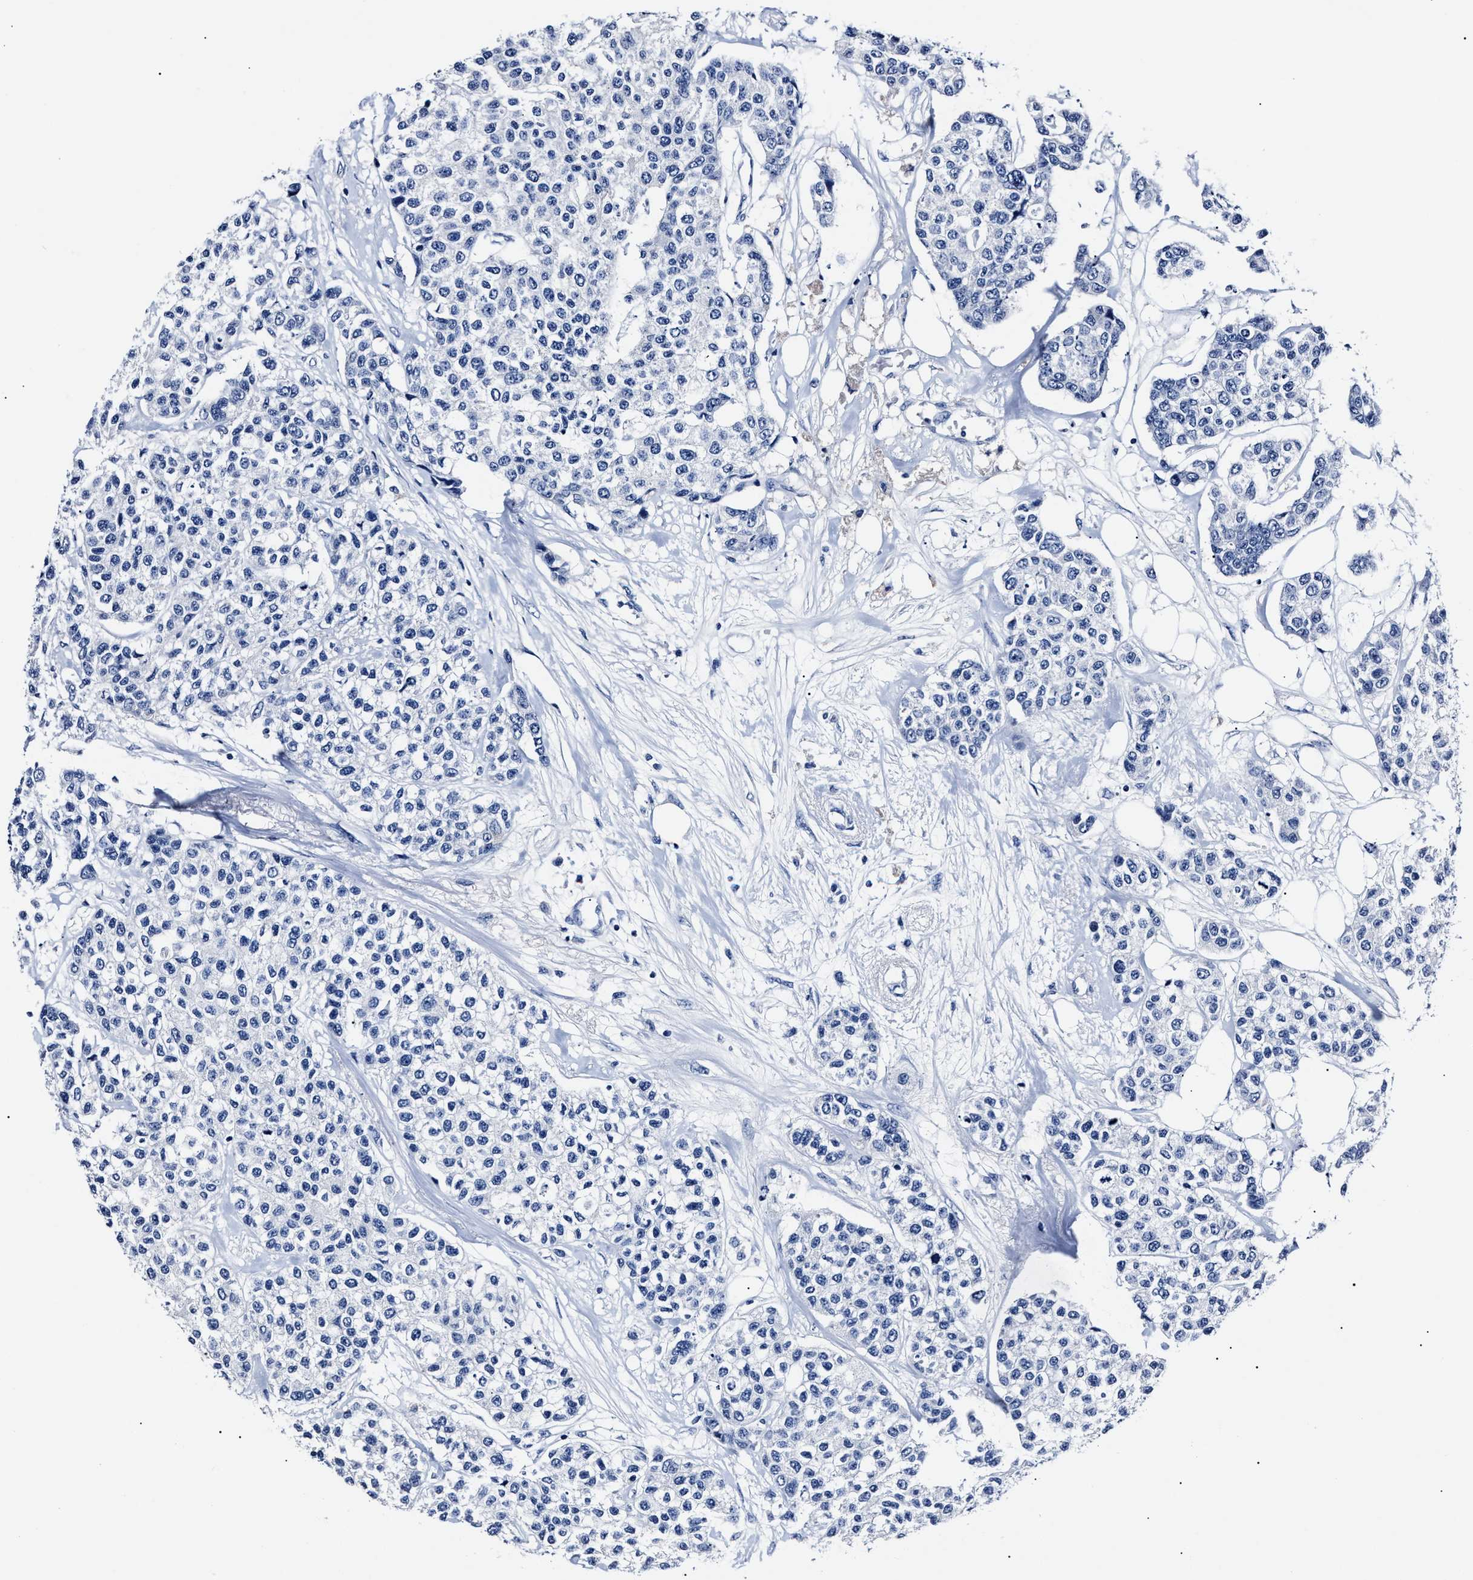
{"staining": {"intensity": "negative", "quantity": "none", "location": "none"}, "tissue": "breast cancer", "cell_type": "Tumor cells", "image_type": "cancer", "snomed": [{"axis": "morphology", "description": "Duct carcinoma"}, {"axis": "topography", "description": "Breast"}], "caption": "DAB immunohistochemical staining of human breast cancer (intraductal carcinoma) reveals no significant staining in tumor cells.", "gene": "ALPG", "patient": {"sex": "female", "age": 51}}